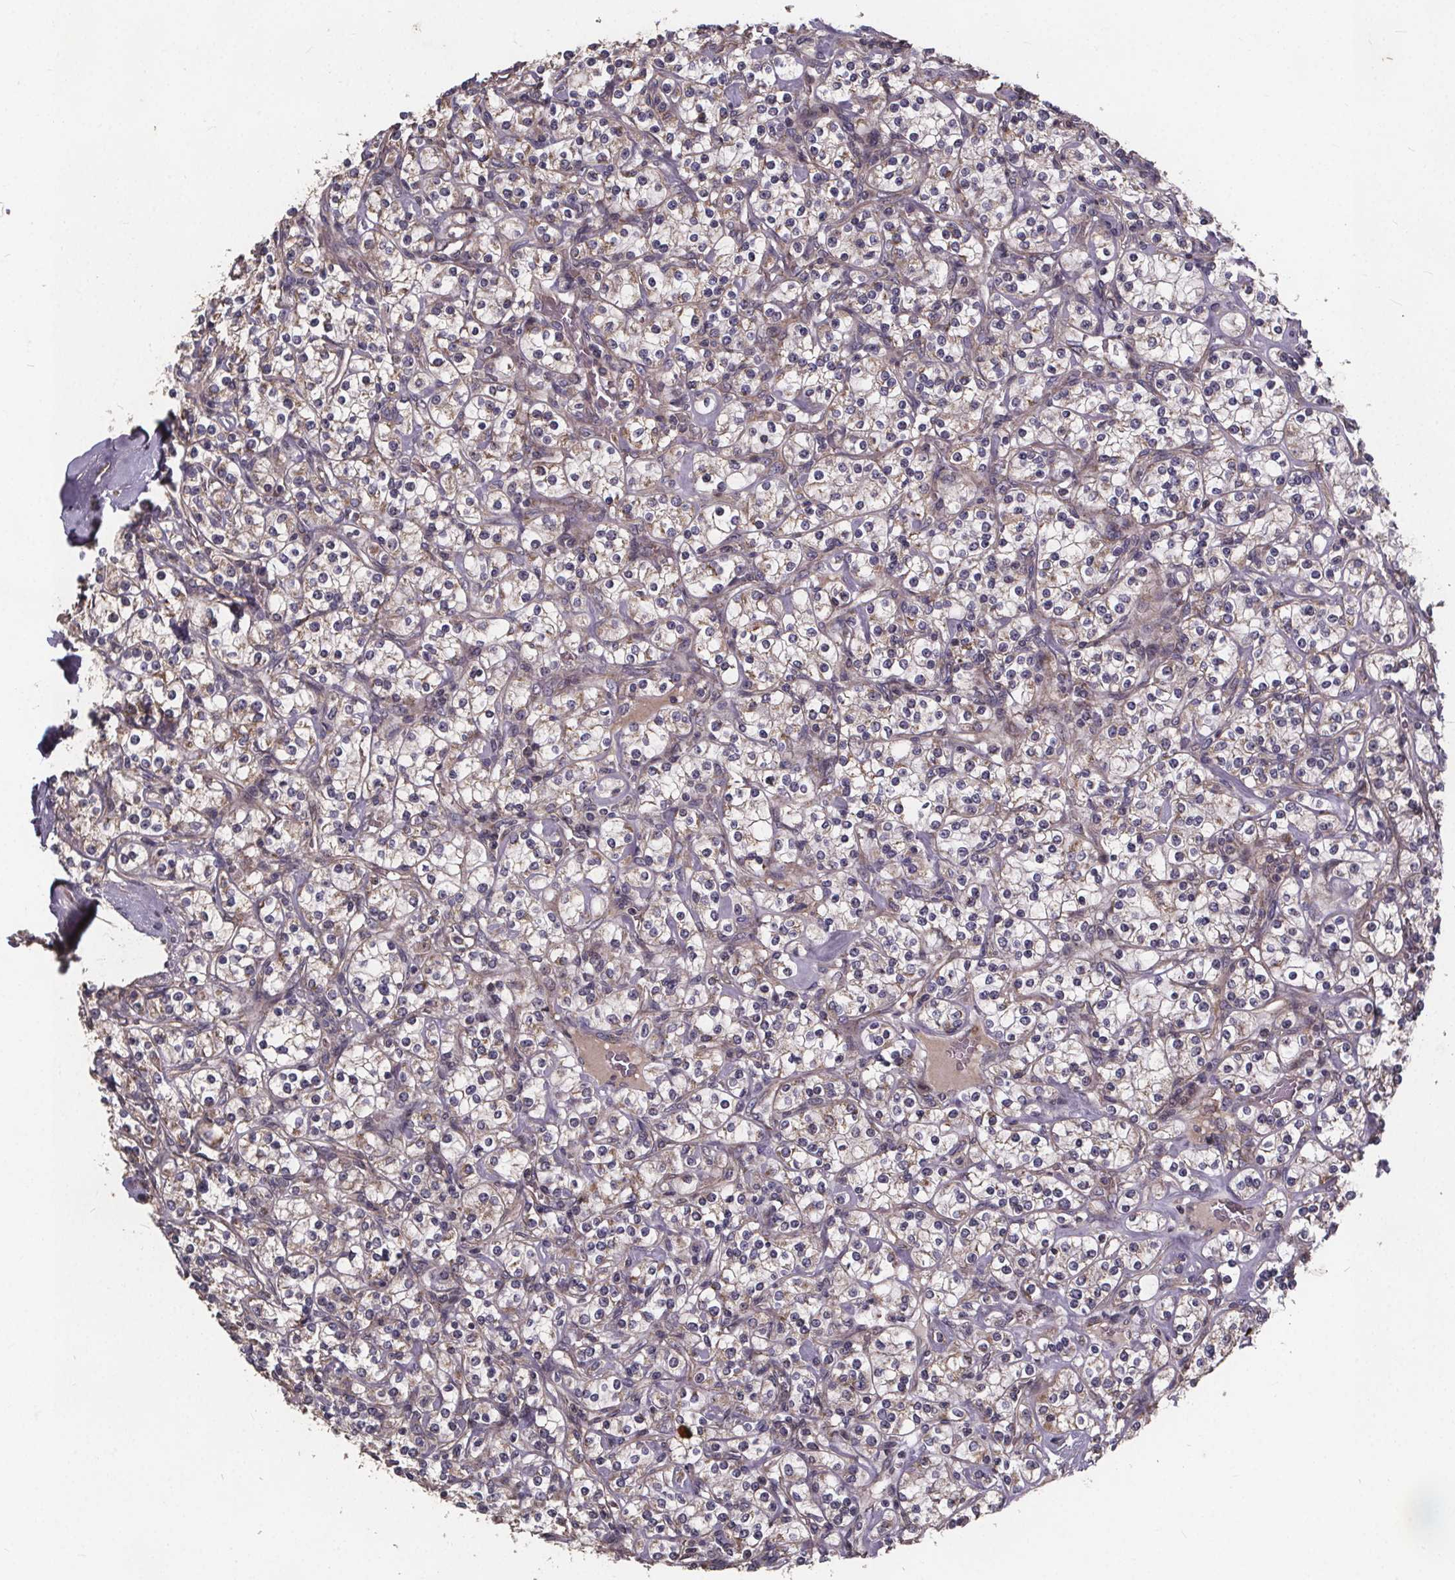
{"staining": {"intensity": "weak", "quantity": "25%-75%", "location": "cytoplasmic/membranous"}, "tissue": "renal cancer", "cell_type": "Tumor cells", "image_type": "cancer", "snomed": [{"axis": "morphology", "description": "Adenocarcinoma, NOS"}, {"axis": "topography", "description": "Kidney"}], "caption": "IHC staining of renal cancer, which shows low levels of weak cytoplasmic/membranous positivity in approximately 25%-75% of tumor cells indicating weak cytoplasmic/membranous protein staining. The staining was performed using DAB (3,3'-diaminobenzidine) (brown) for protein detection and nuclei were counterstained in hematoxylin (blue).", "gene": "YME1L1", "patient": {"sex": "male", "age": 77}}